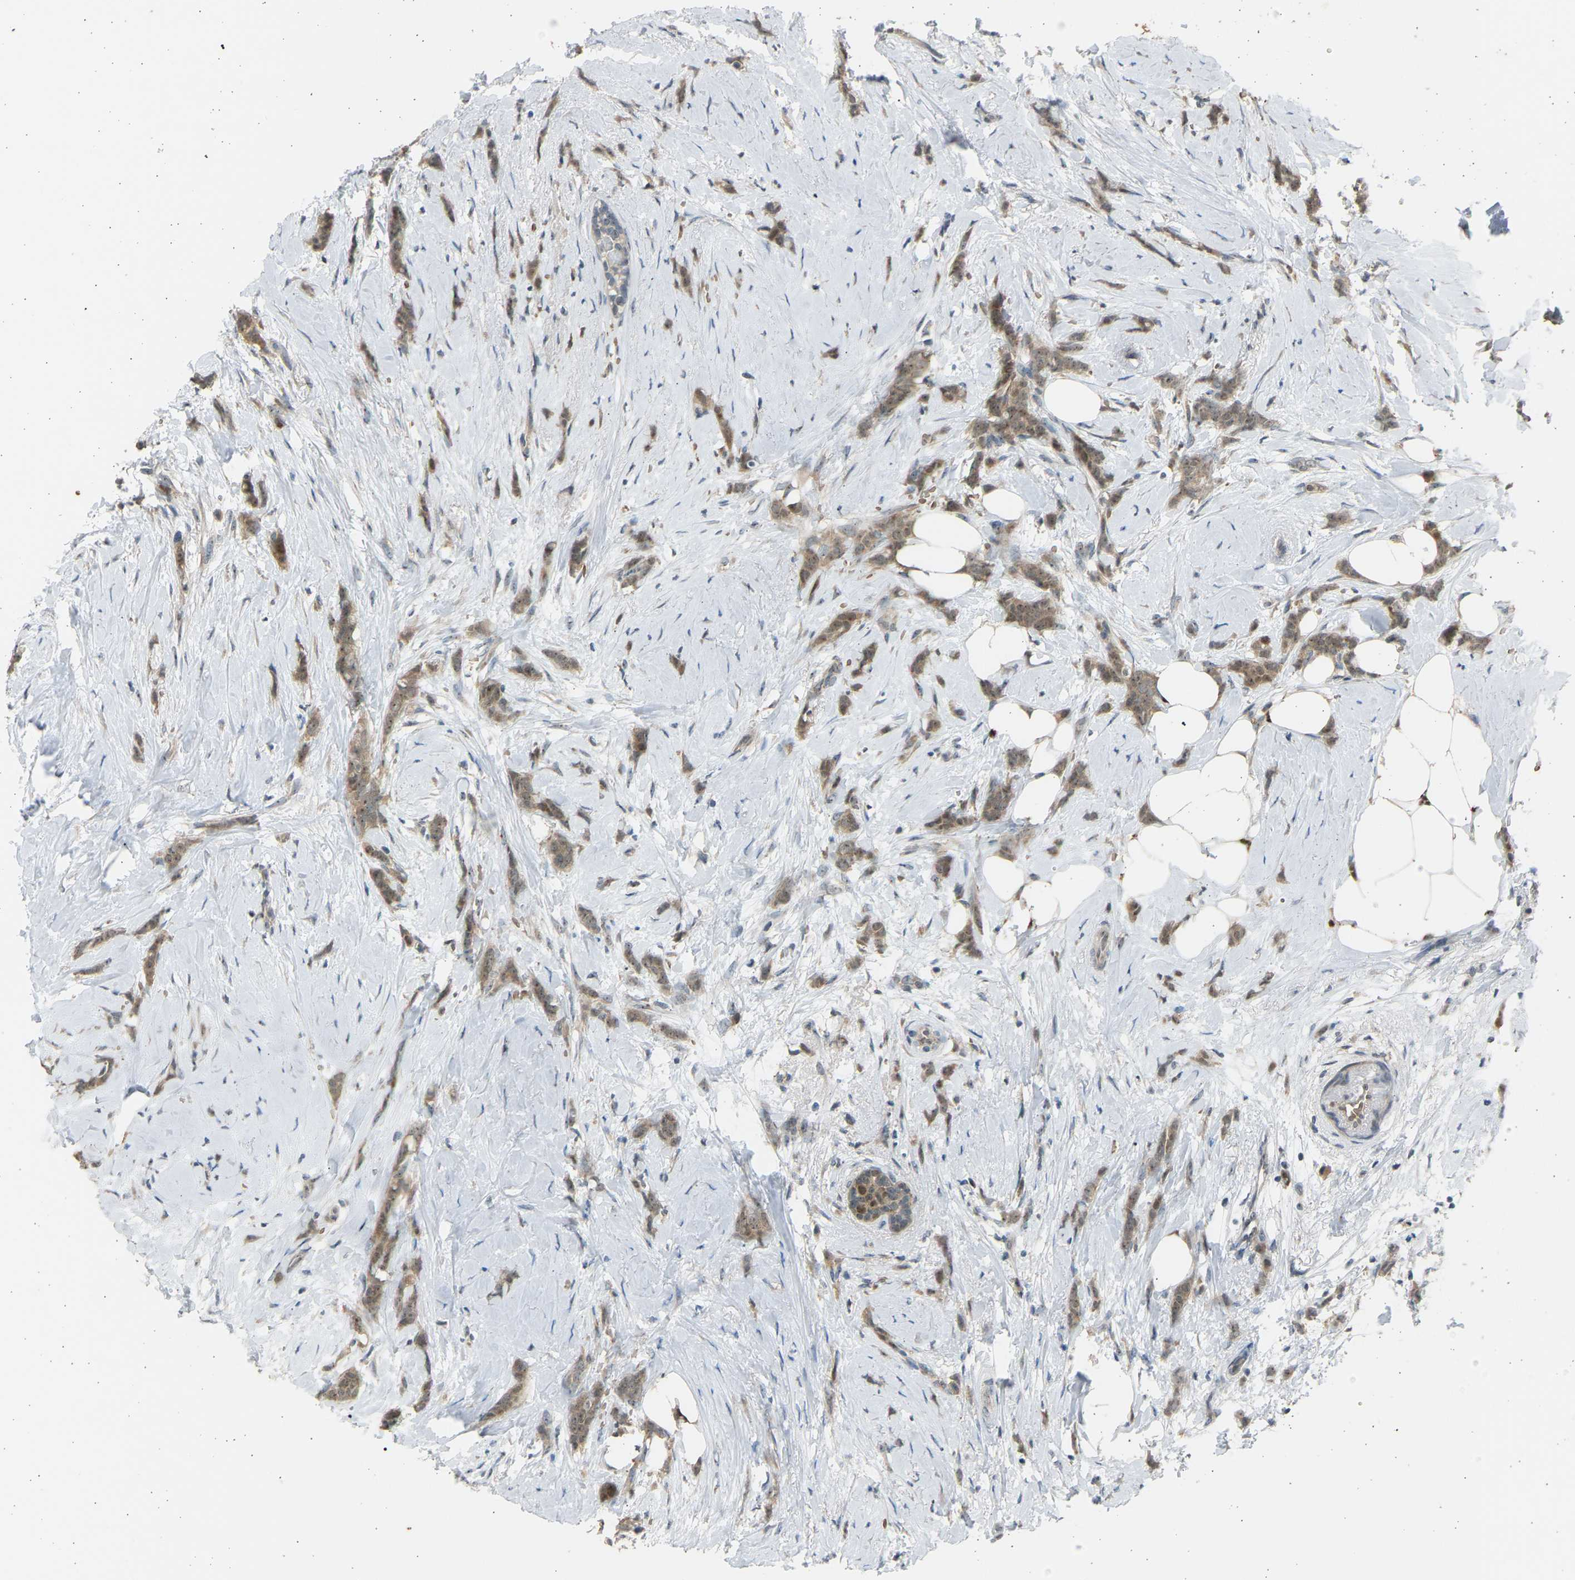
{"staining": {"intensity": "moderate", "quantity": ">75%", "location": "cytoplasmic/membranous,nuclear"}, "tissue": "breast cancer", "cell_type": "Tumor cells", "image_type": "cancer", "snomed": [{"axis": "morphology", "description": "Lobular carcinoma, in situ"}, {"axis": "morphology", "description": "Lobular carcinoma"}, {"axis": "topography", "description": "Breast"}], "caption": "Protein analysis of breast lobular carcinoma tissue reveals moderate cytoplasmic/membranous and nuclear staining in about >75% of tumor cells.", "gene": "BIRC2", "patient": {"sex": "female", "age": 41}}